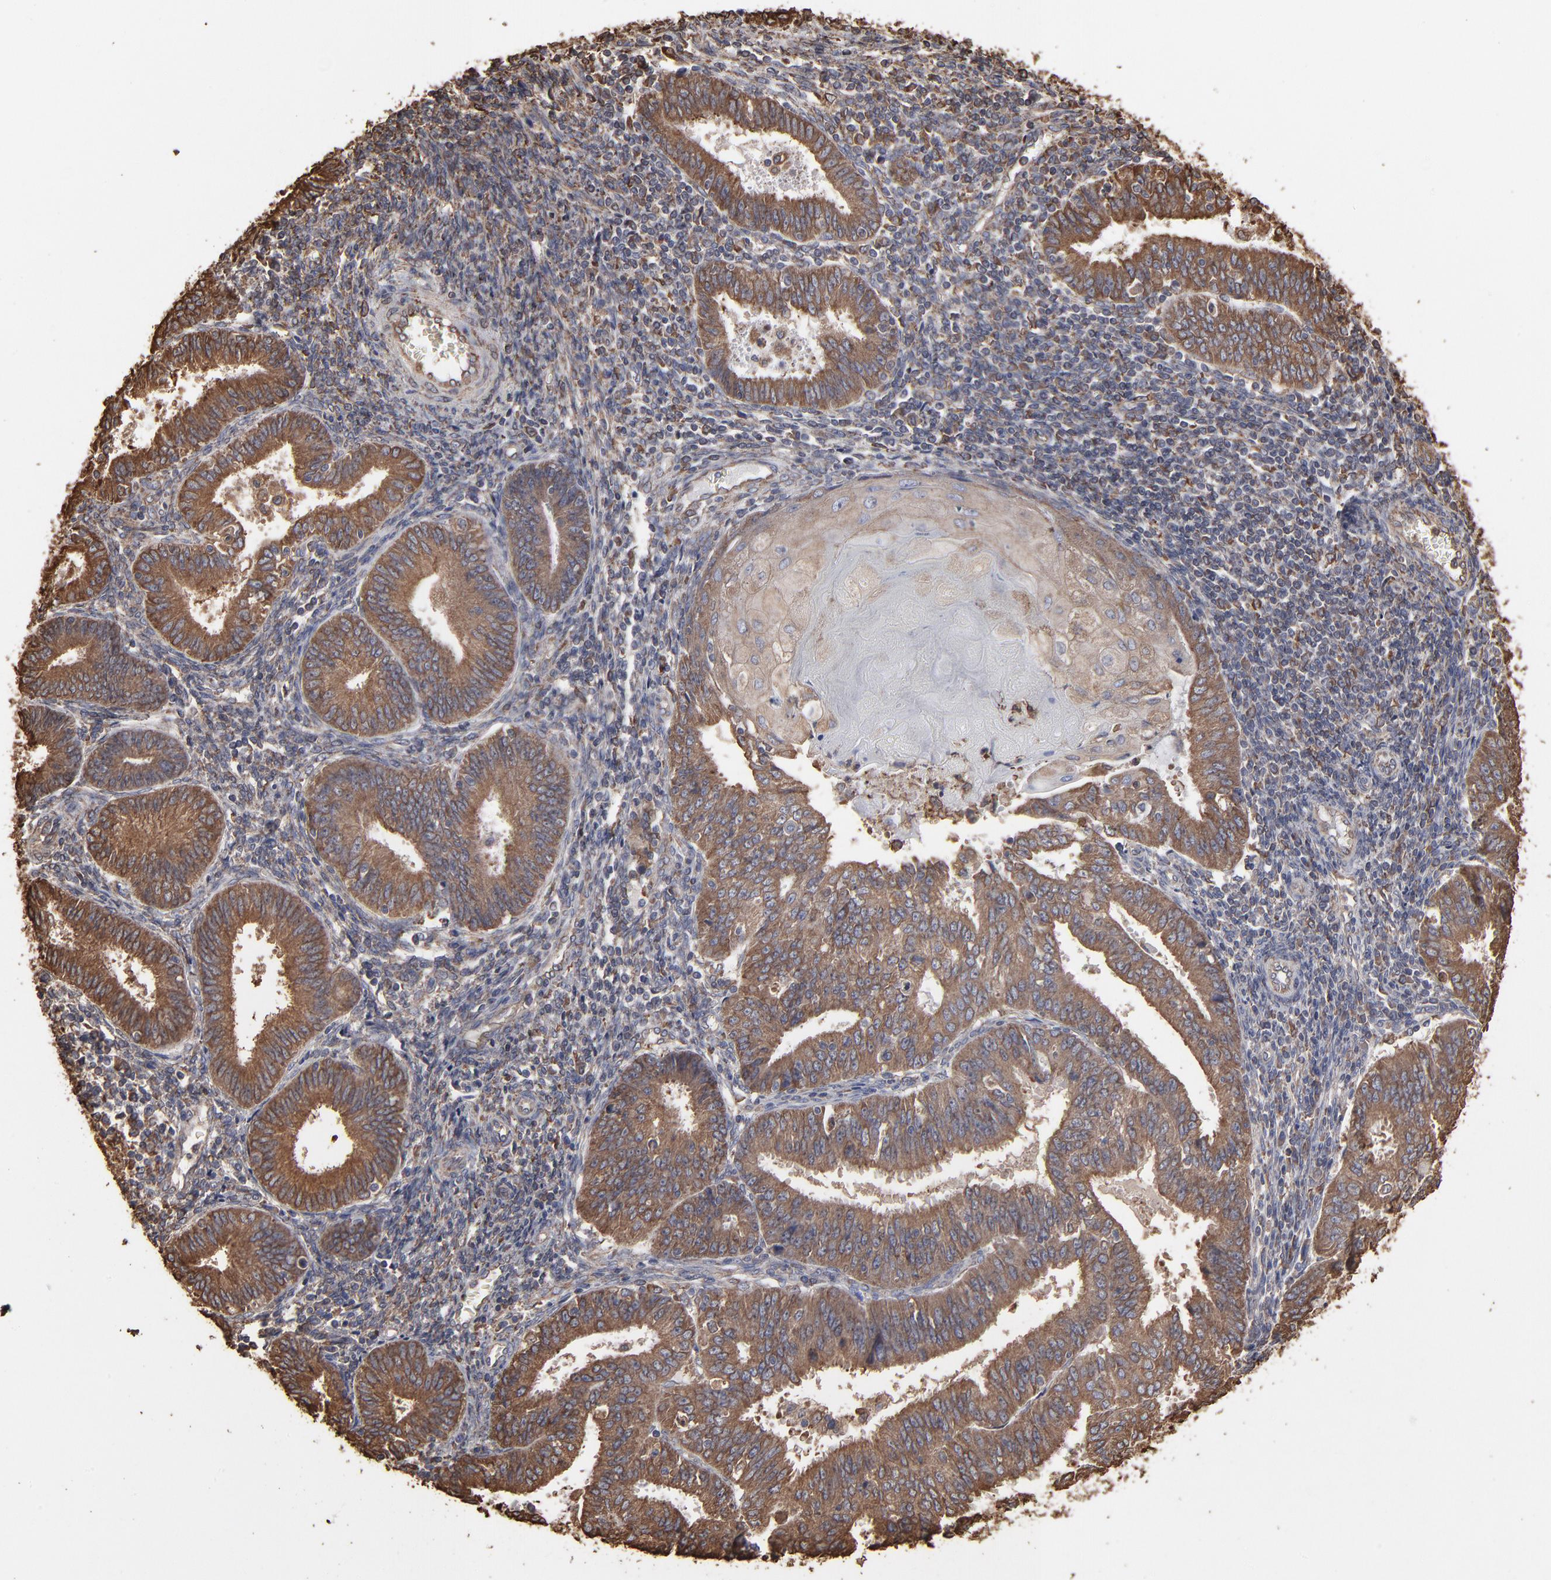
{"staining": {"intensity": "moderate", "quantity": ">75%", "location": "cytoplasmic/membranous"}, "tissue": "endometrial cancer", "cell_type": "Tumor cells", "image_type": "cancer", "snomed": [{"axis": "morphology", "description": "Adenocarcinoma, NOS"}, {"axis": "topography", "description": "Endometrium"}], "caption": "Immunohistochemical staining of human endometrial cancer shows medium levels of moderate cytoplasmic/membranous positivity in about >75% of tumor cells. Using DAB (brown) and hematoxylin (blue) stains, captured at high magnification using brightfield microscopy.", "gene": "PDIA3", "patient": {"sex": "female", "age": 42}}